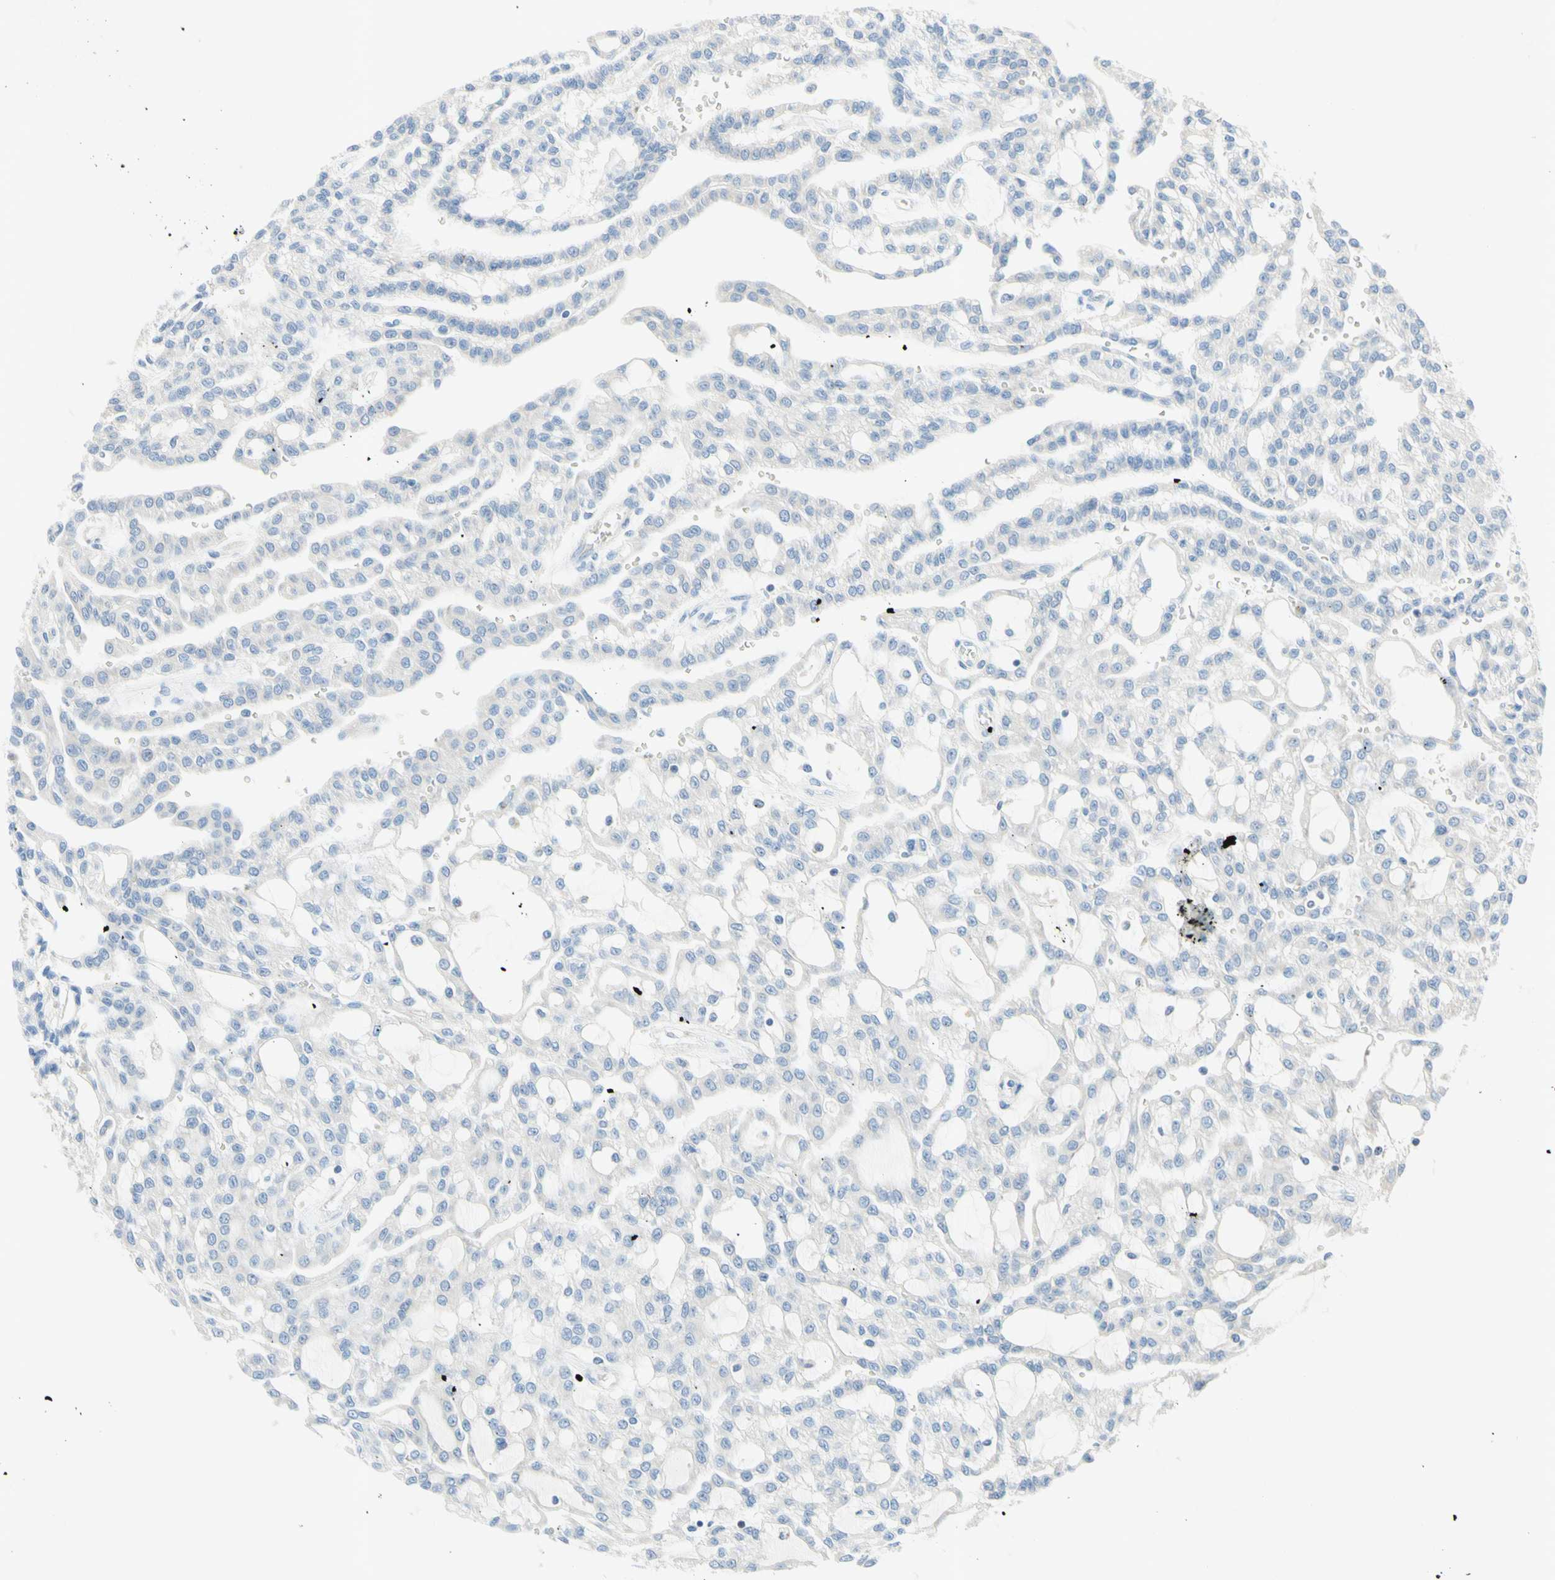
{"staining": {"intensity": "negative", "quantity": "none", "location": "none"}, "tissue": "renal cancer", "cell_type": "Tumor cells", "image_type": "cancer", "snomed": [{"axis": "morphology", "description": "Adenocarcinoma, NOS"}, {"axis": "topography", "description": "Kidney"}], "caption": "DAB immunohistochemical staining of renal cancer shows no significant positivity in tumor cells.", "gene": "MFF", "patient": {"sex": "male", "age": 63}}